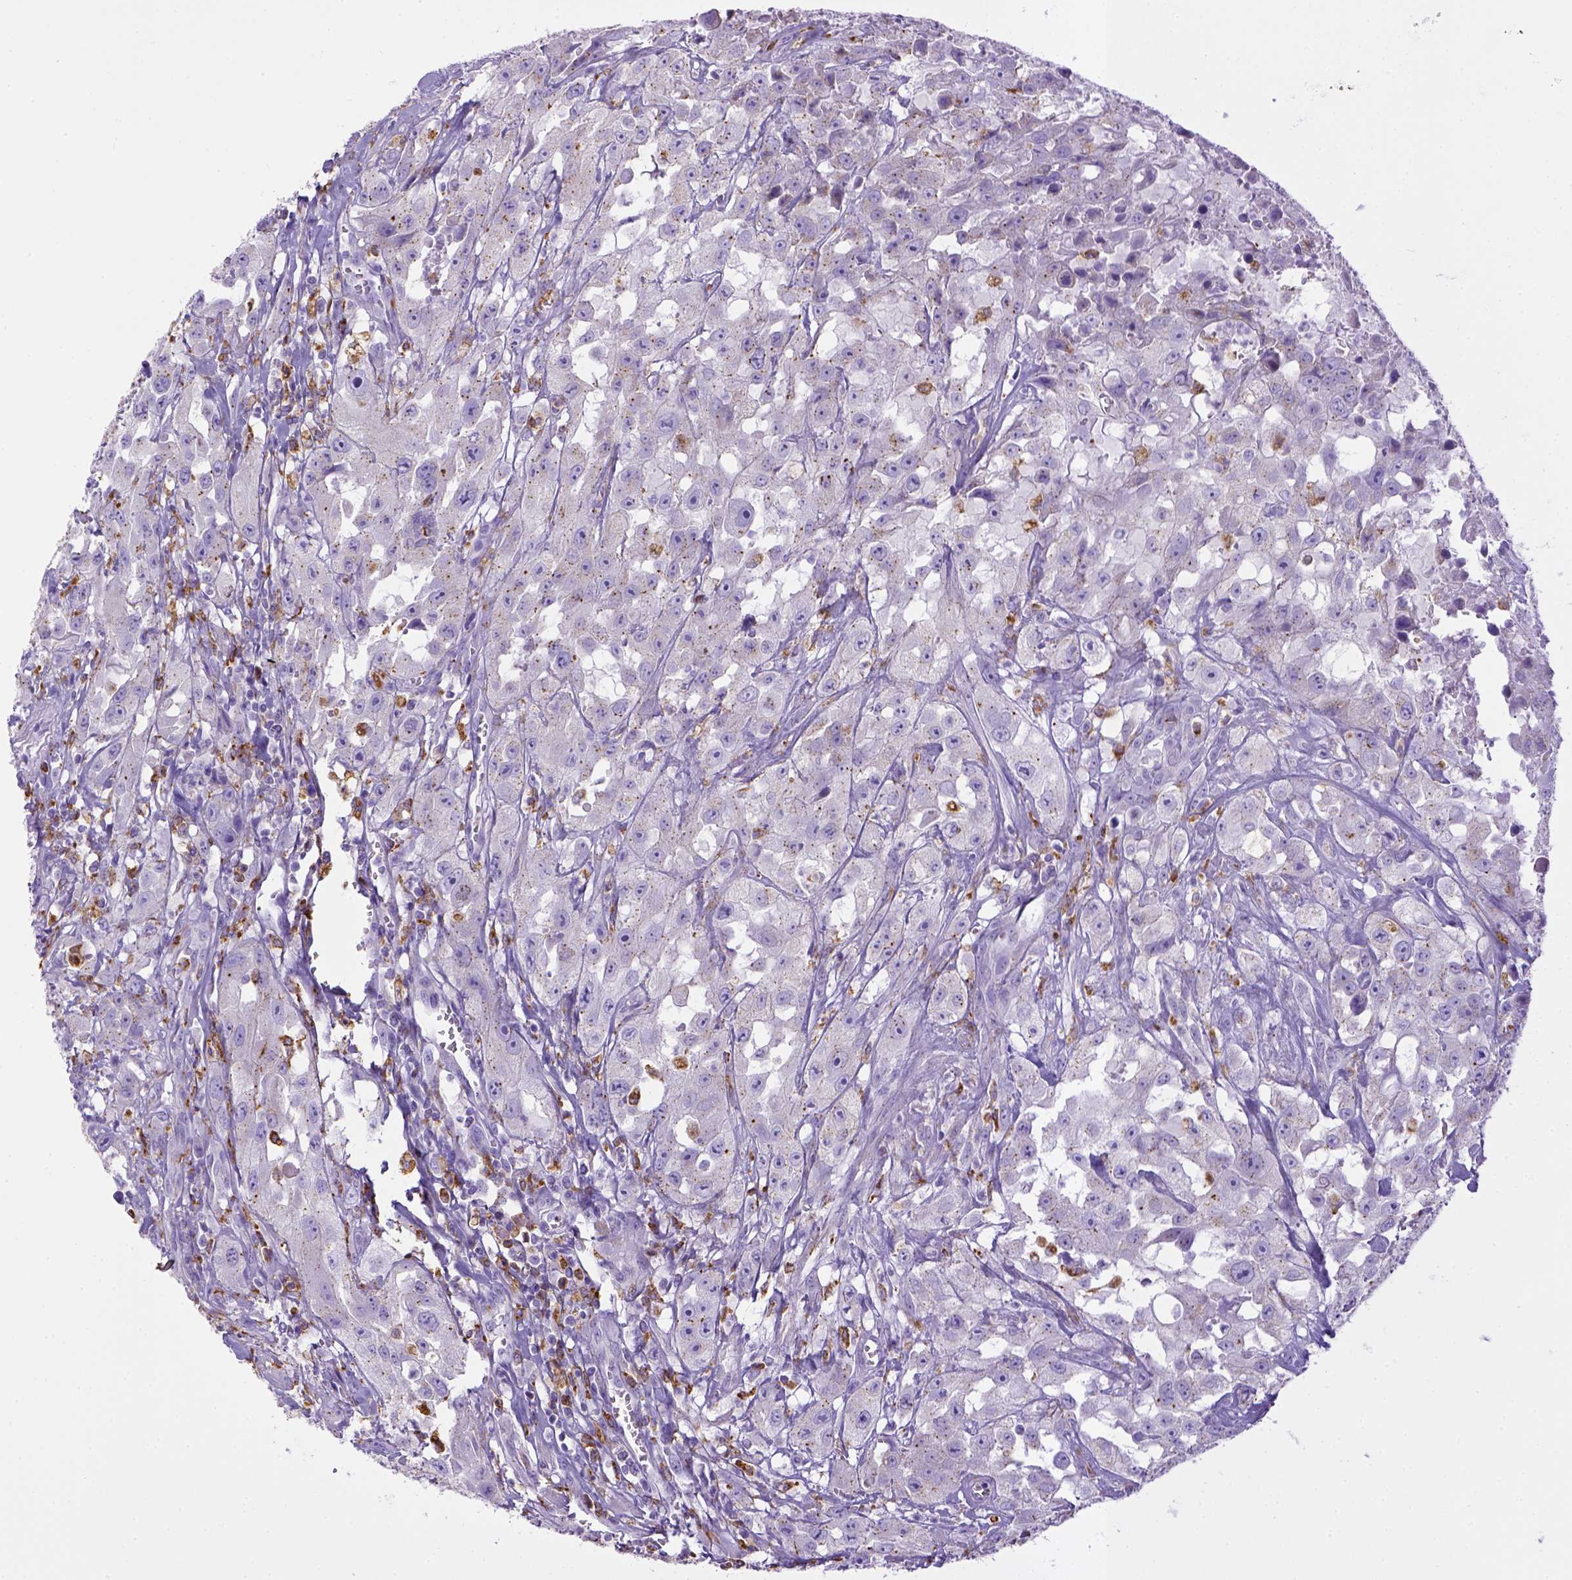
{"staining": {"intensity": "negative", "quantity": "none", "location": "none"}, "tissue": "urothelial cancer", "cell_type": "Tumor cells", "image_type": "cancer", "snomed": [{"axis": "morphology", "description": "Urothelial carcinoma, High grade"}, {"axis": "topography", "description": "Urinary bladder"}], "caption": "High magnification brightfield microscopy of high-grade urothelial carcinoma stained with DAB (brown) and counterstained with hematoxylin (blue): tumor cells show no significant positivity. (Stains: DAB IHC with hematoxylin counter stain, Microscopy: brightfield microscopy at high magnification).", "gene": "CD68", "patient": {"sex": "male", "age": 79}}